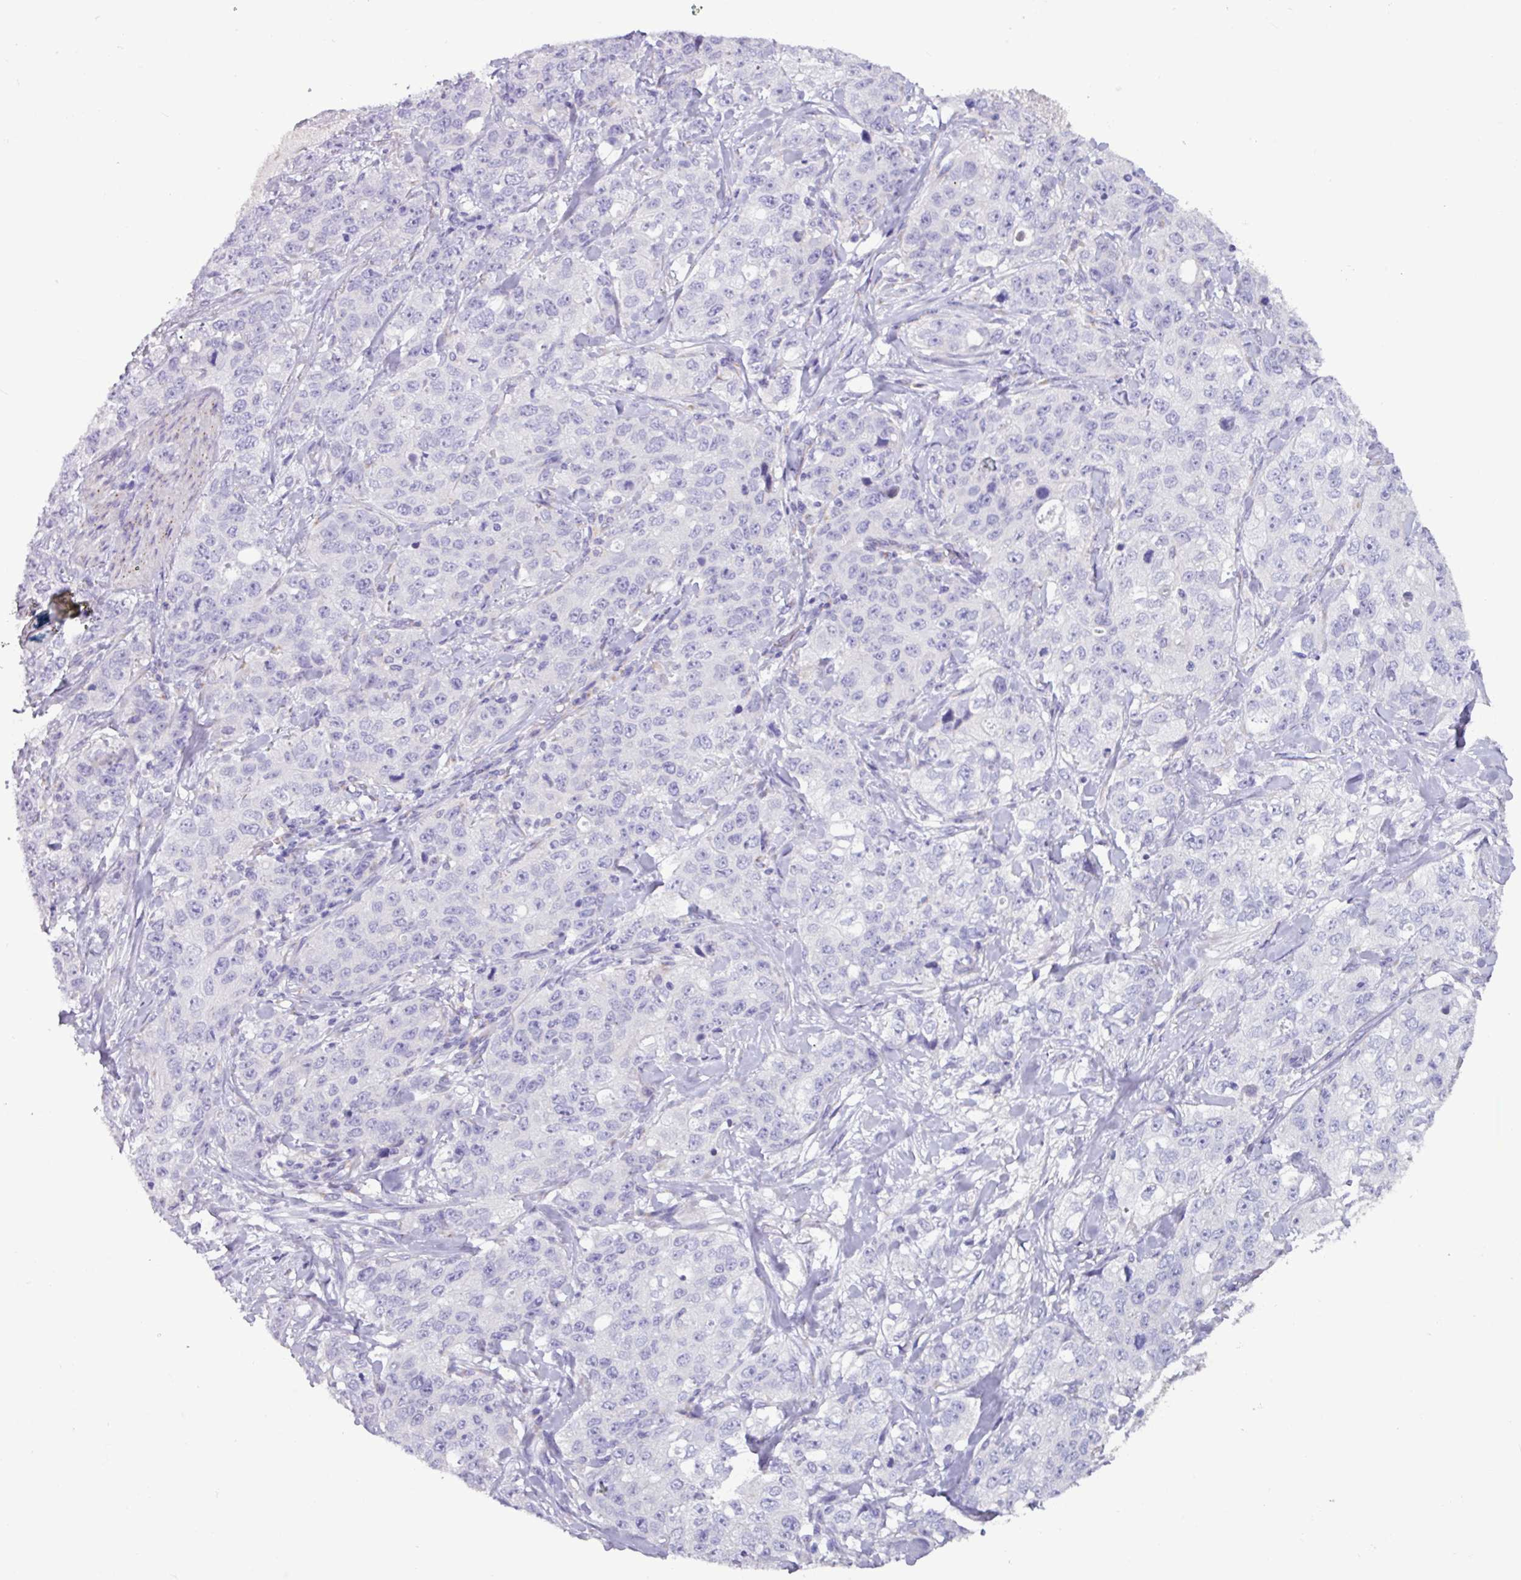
{"staining": {"intensity": "negative", "quantity": "none", "location": "none"}, "tissue": "stomach cancer", "cell_type": "Tumor cells", "image_type": "cancer", "snomed": [{"axis": "morphology", "description": "Adenocarcinoma, NOS"}, {"axis": "topography", "description": "Stomach"}], "caption": "Immunohistochemical staining of adenocarcinoma (stomach) exhibits no significant staining in tumor cells.", "gene": "STIMATE", "patient": {"sex": "male", "age": 48}}